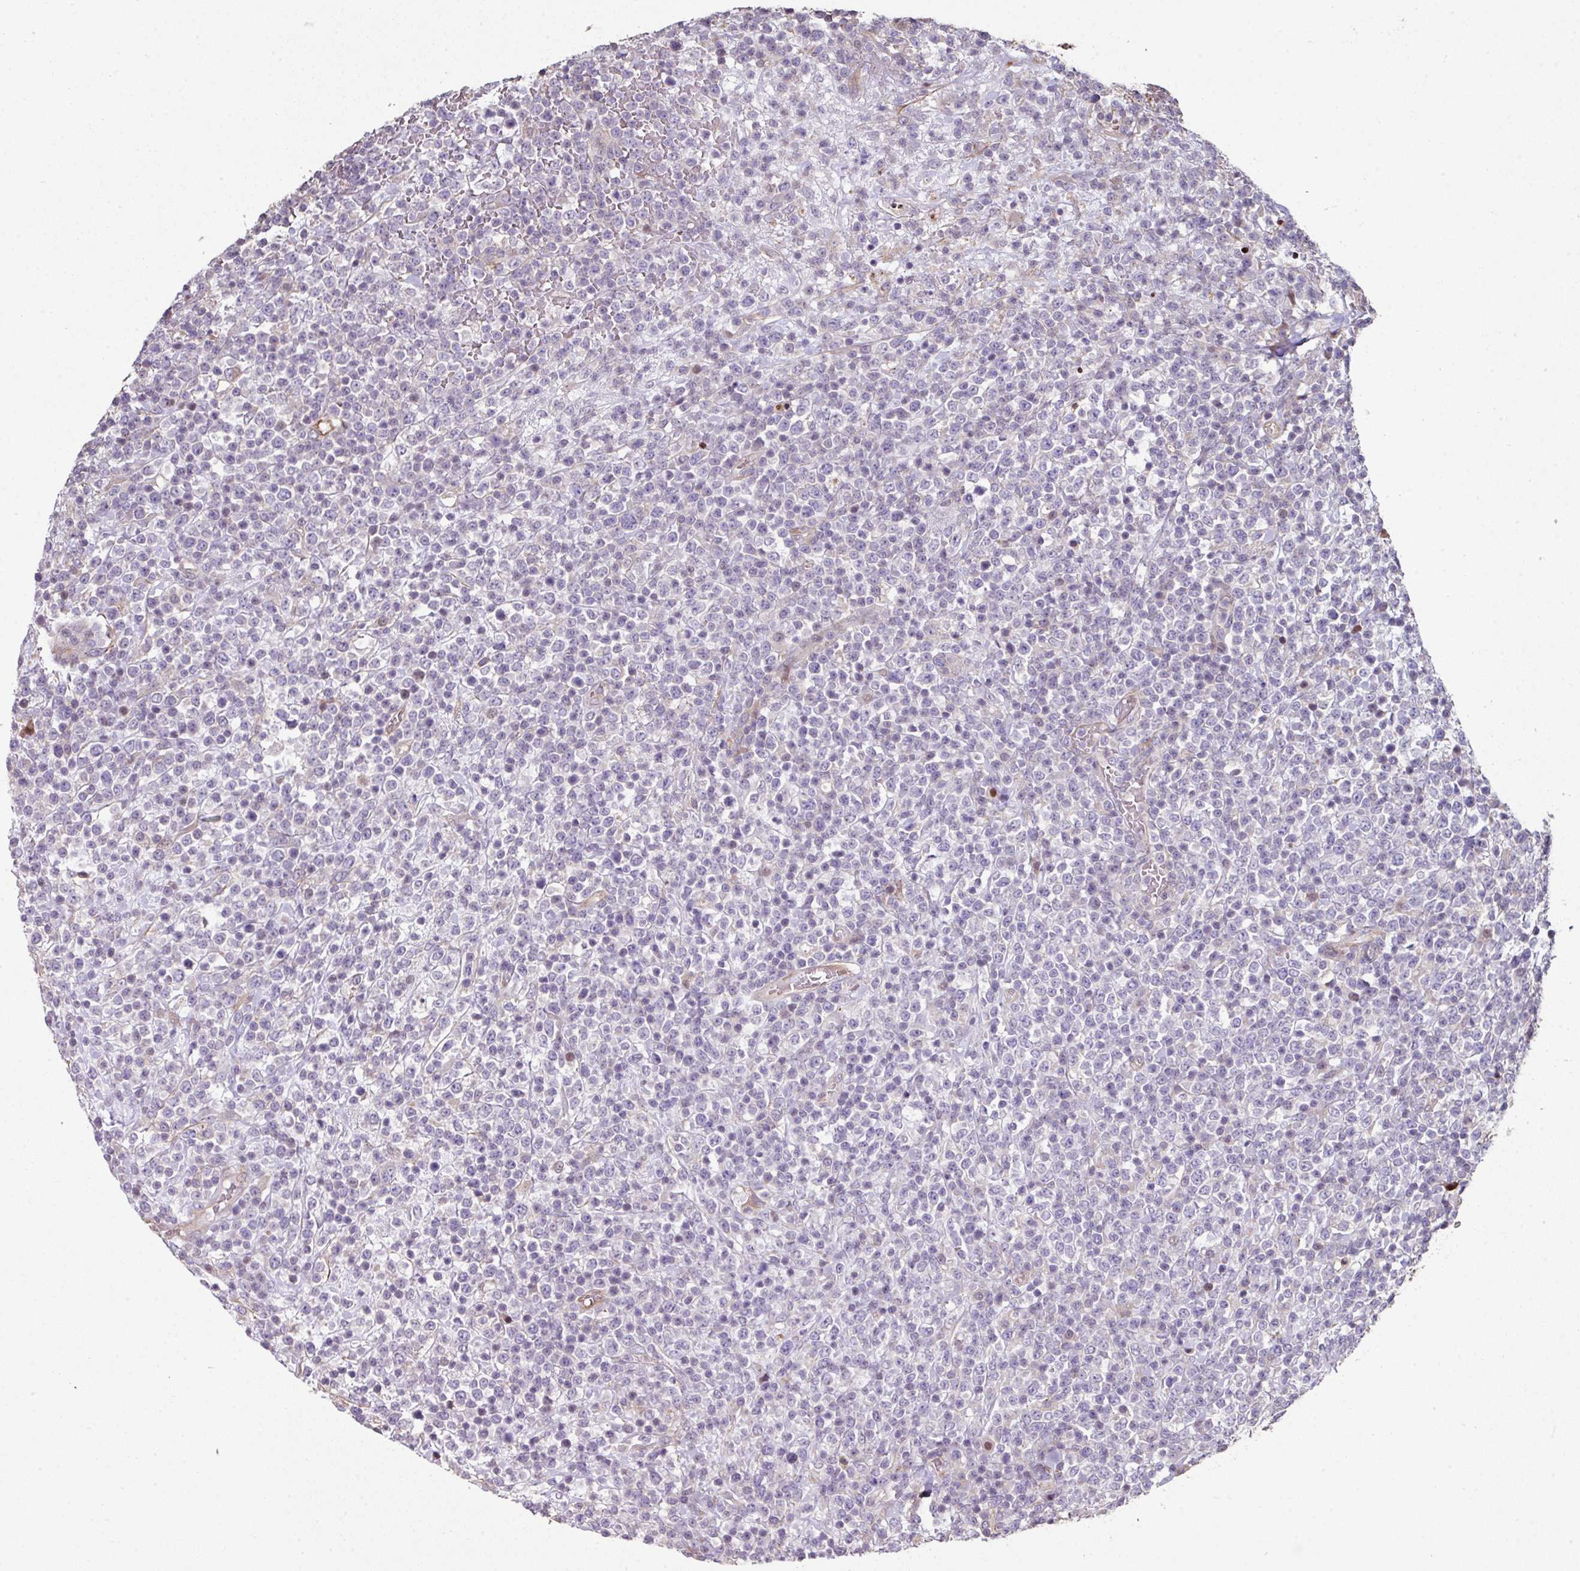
{"staining": {"intensity": "negative", "quantity": "none", "location": "none"}, "tissue": "lymphoma", "cell_type": "Tumor cells", "image_type": "cancer", "snomed": [{"axis": "morphology", "description": "Malignant lymphoma, non-Hodgkin's type, High grade"}, {"axis": "topography", "description": "Colon"}], "caption": "The image reveals no staining of tumor cells in high-grade malignant lymphoma, non-Hodgkin's type.", "gene": "ANO9", "patient": {"sex": "female", "age": 53}}